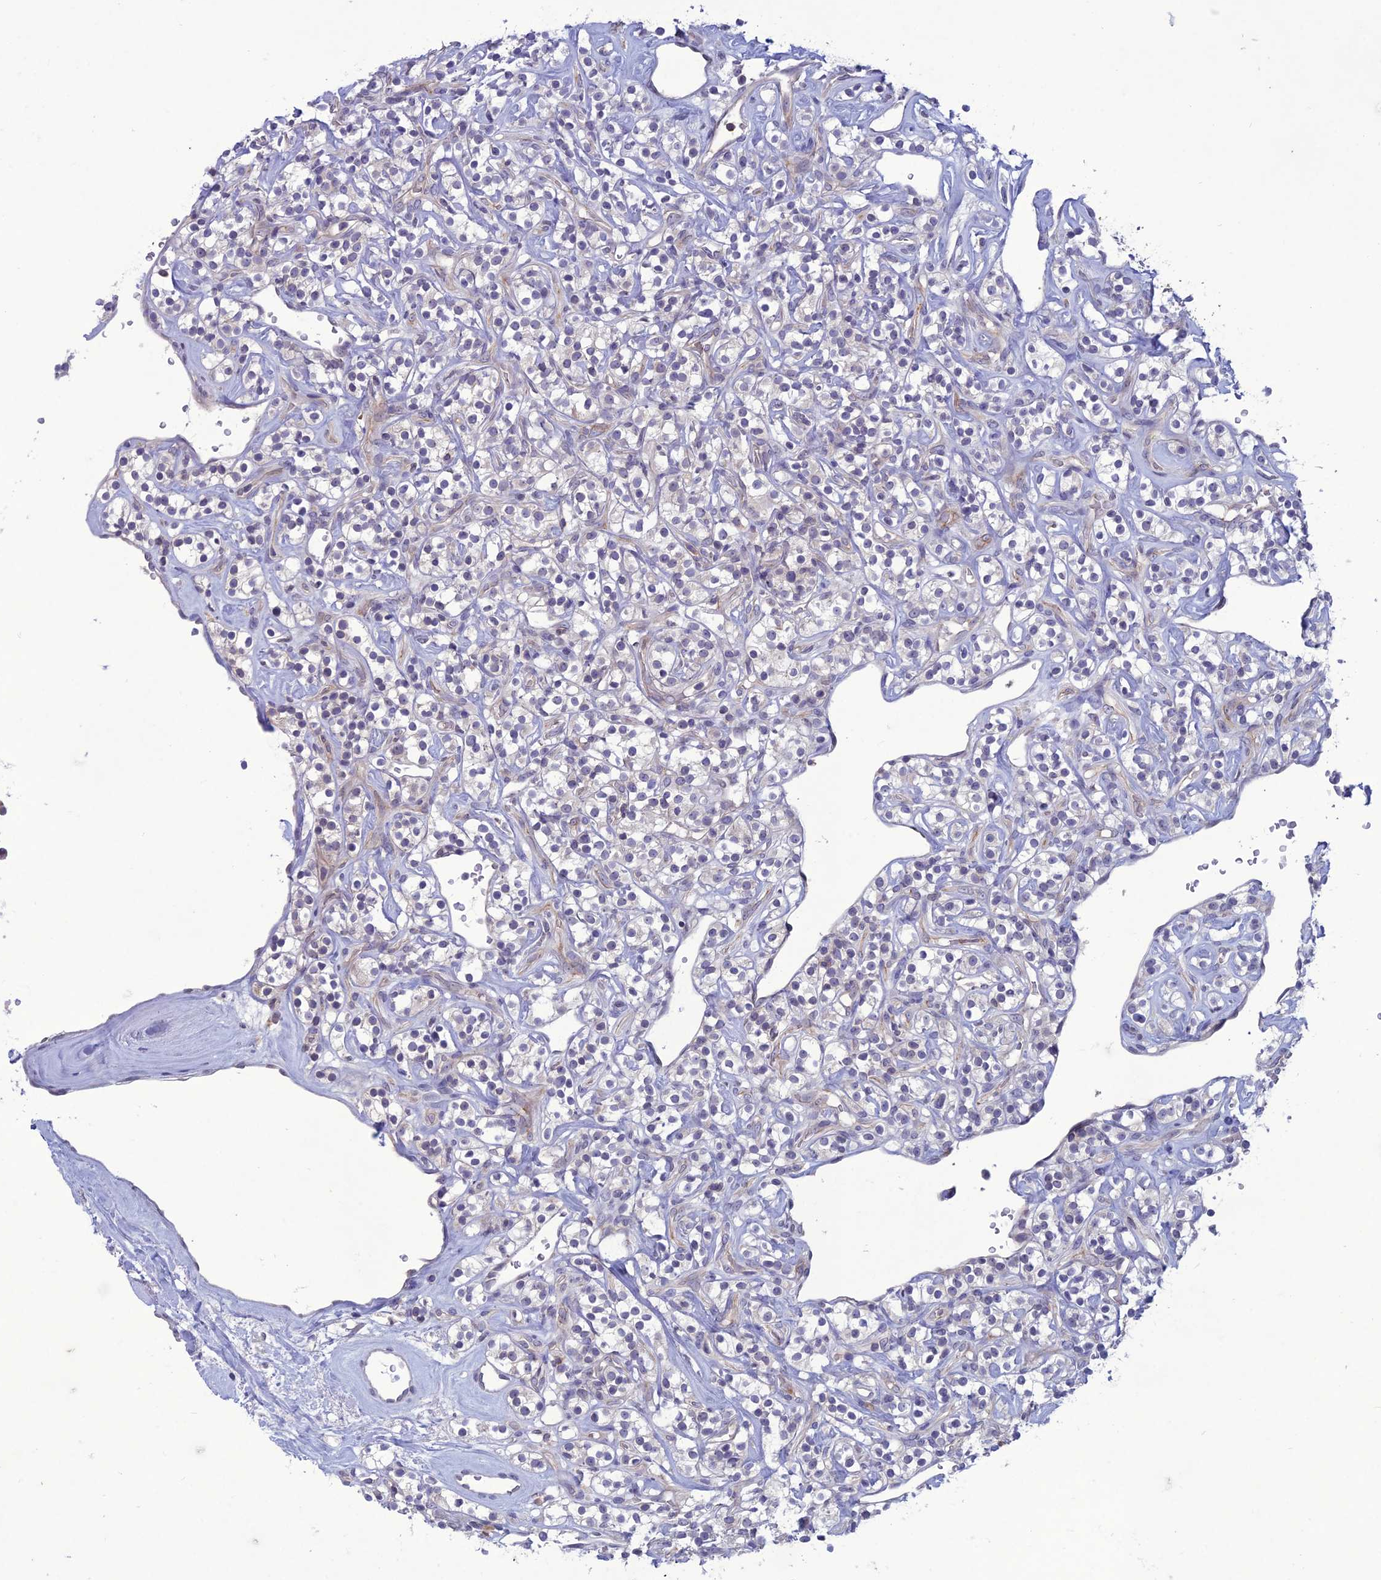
{"staining": {"intensity": "negative", "quantity": "none", "location": "none"}, "tissue": "renal cancer", "cell_type": "Tumor cells", "image_type": "cancer", "snomed": [{"axis": "morphology", "description": "Adenocarcinoma, NOS"}, {"axis": "topography", "description": "Kidney"}], "caption": "Immunohistochemistry (IHC) micrograph of neoplastic tissue: human adenocarcinoma (renal) stained with DAB exhibits no significant protein staining in tumor cells.", "gene": "WDR46", "patient": {"sex": "male", "age": 77}}